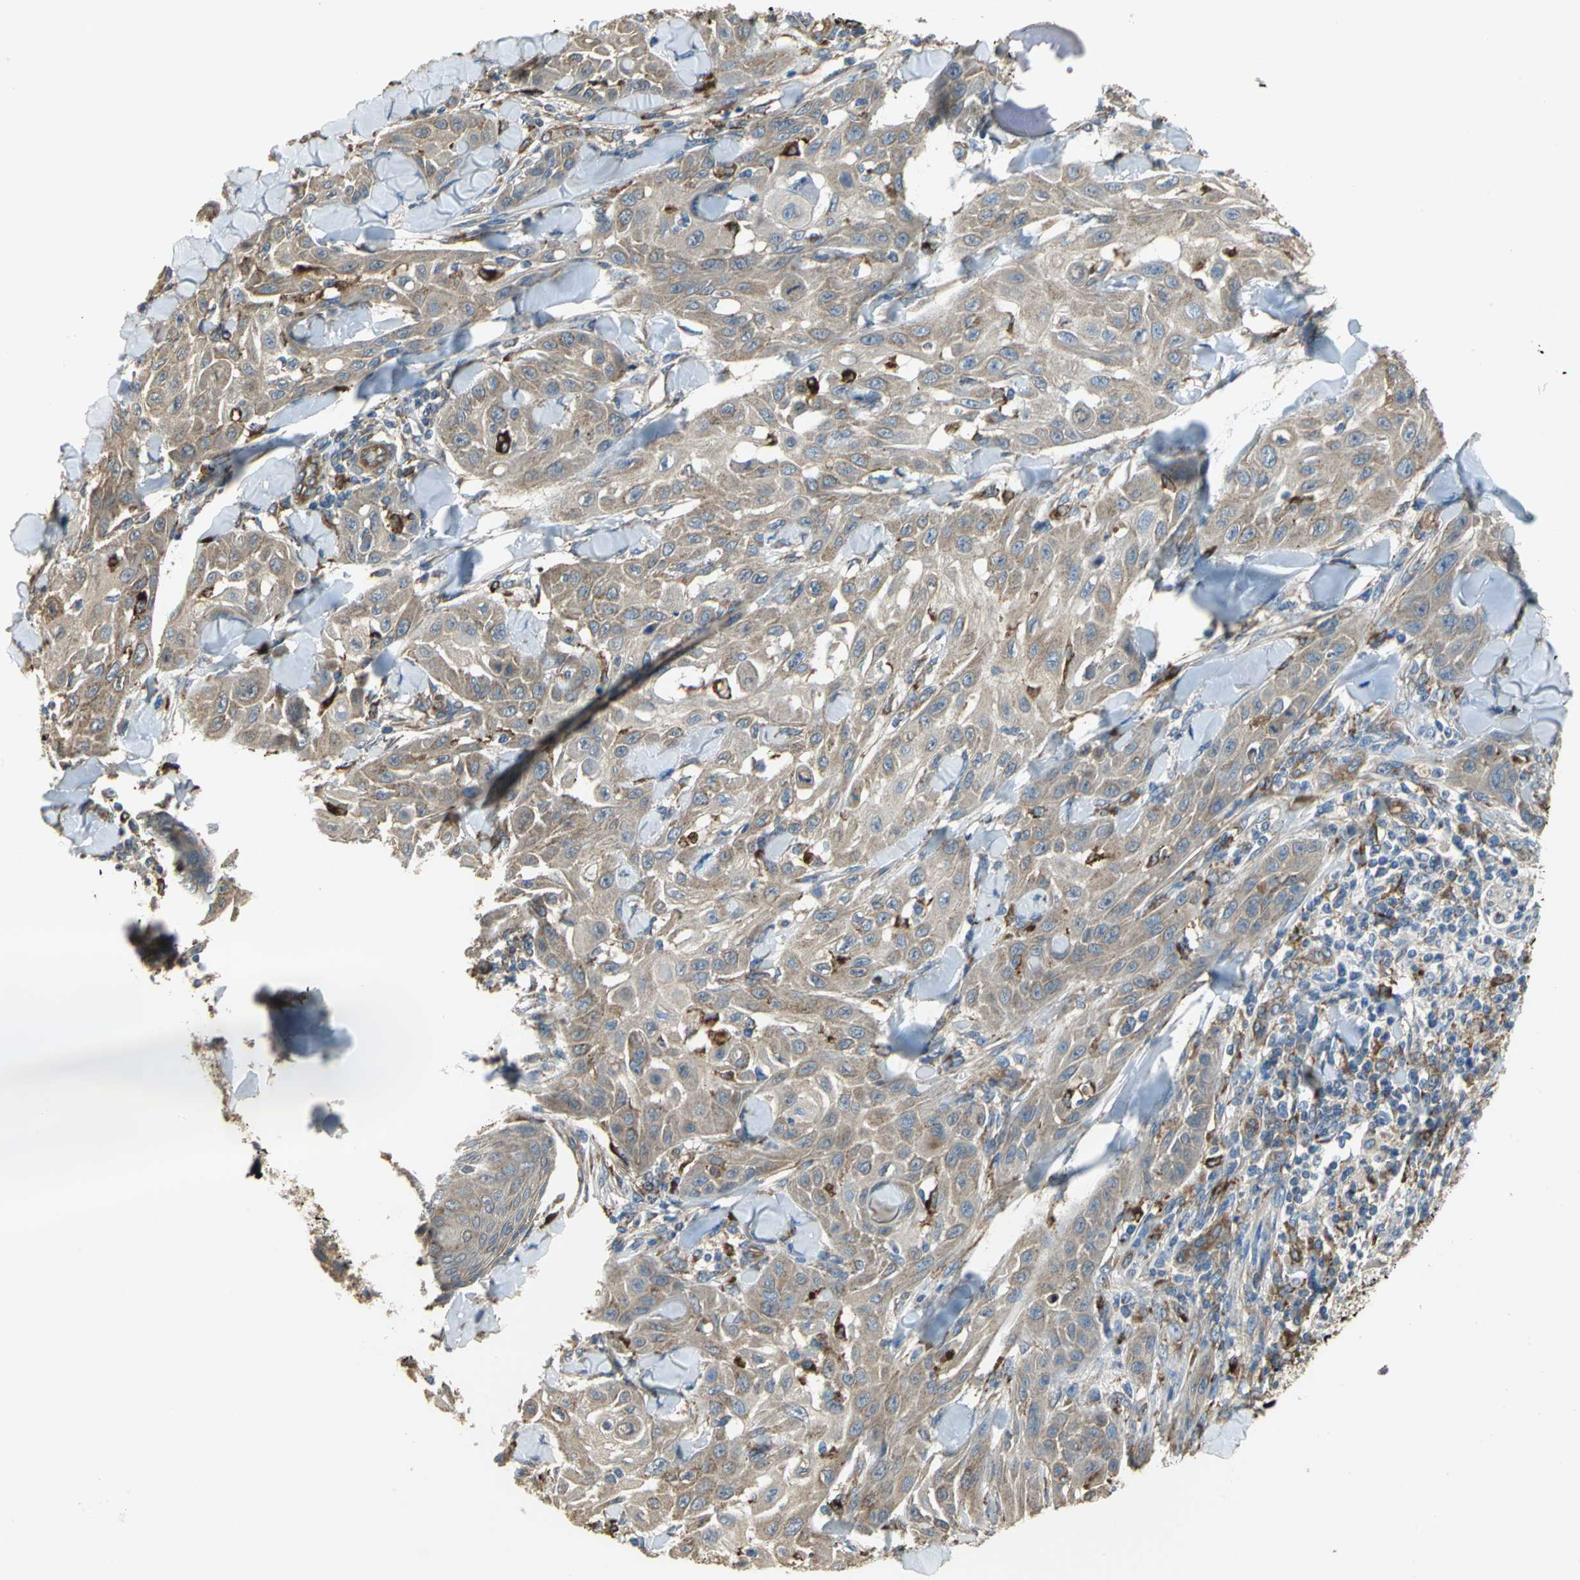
{"staining": {"intensity": "moderate", "quantity": ">75%", "location": "cytoplasmic/membranous"}, "tissue": "skin cancer", "cell_type": "Tumor cells", "image_type": "cancer", "snomed": [{"axis": "morphology", "description": "Squamous cell carcinoma, NOS"}, {"axis": "topography", "description": "Skin"}], "caption": "This is a photomicrograph of IHC staining of skin cancer, which shows moderate expression in the cytoplasmic/membranous of tumor cells.", "gene": "DIAPH2", "patient": {"sex": "male", "age": 24}}